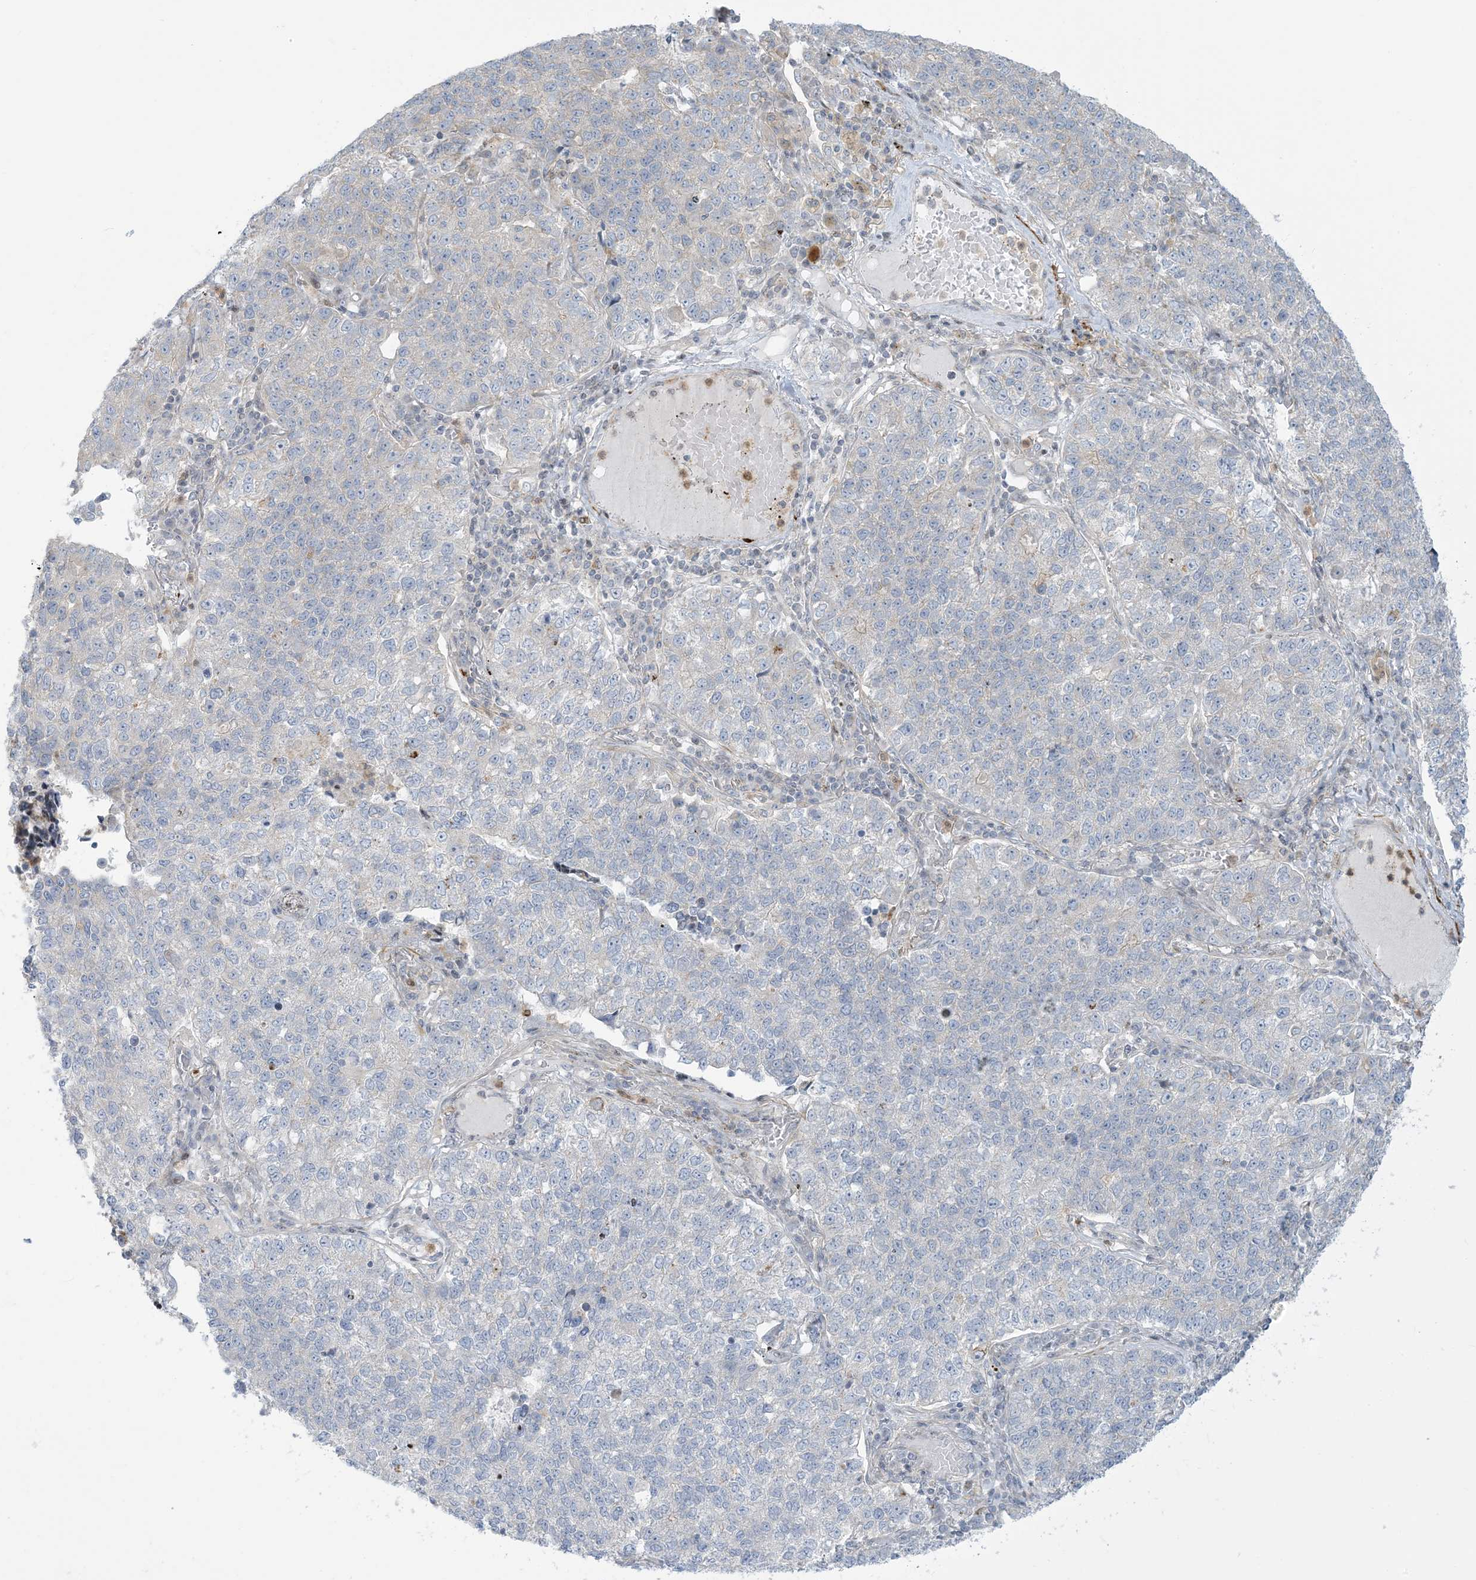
{"staining": {"intensity": "negative", "quantity": "none", "location": "none"}, "tissue": "lung cancer", "cell_type": "Tumor cells", "image_type": "cancer", "snomed": [{"axis": "morphology", "description": "Adenocarcinoma, NOS"}, {"axis": "topography", "description": "Lung"}], "caption": "This is a image of immunohistochemistry staining of lung cancer, which shows no expression in tumor cells.", "gene": "AFTPH", "patient": {"sex": "male", "age": 49}}